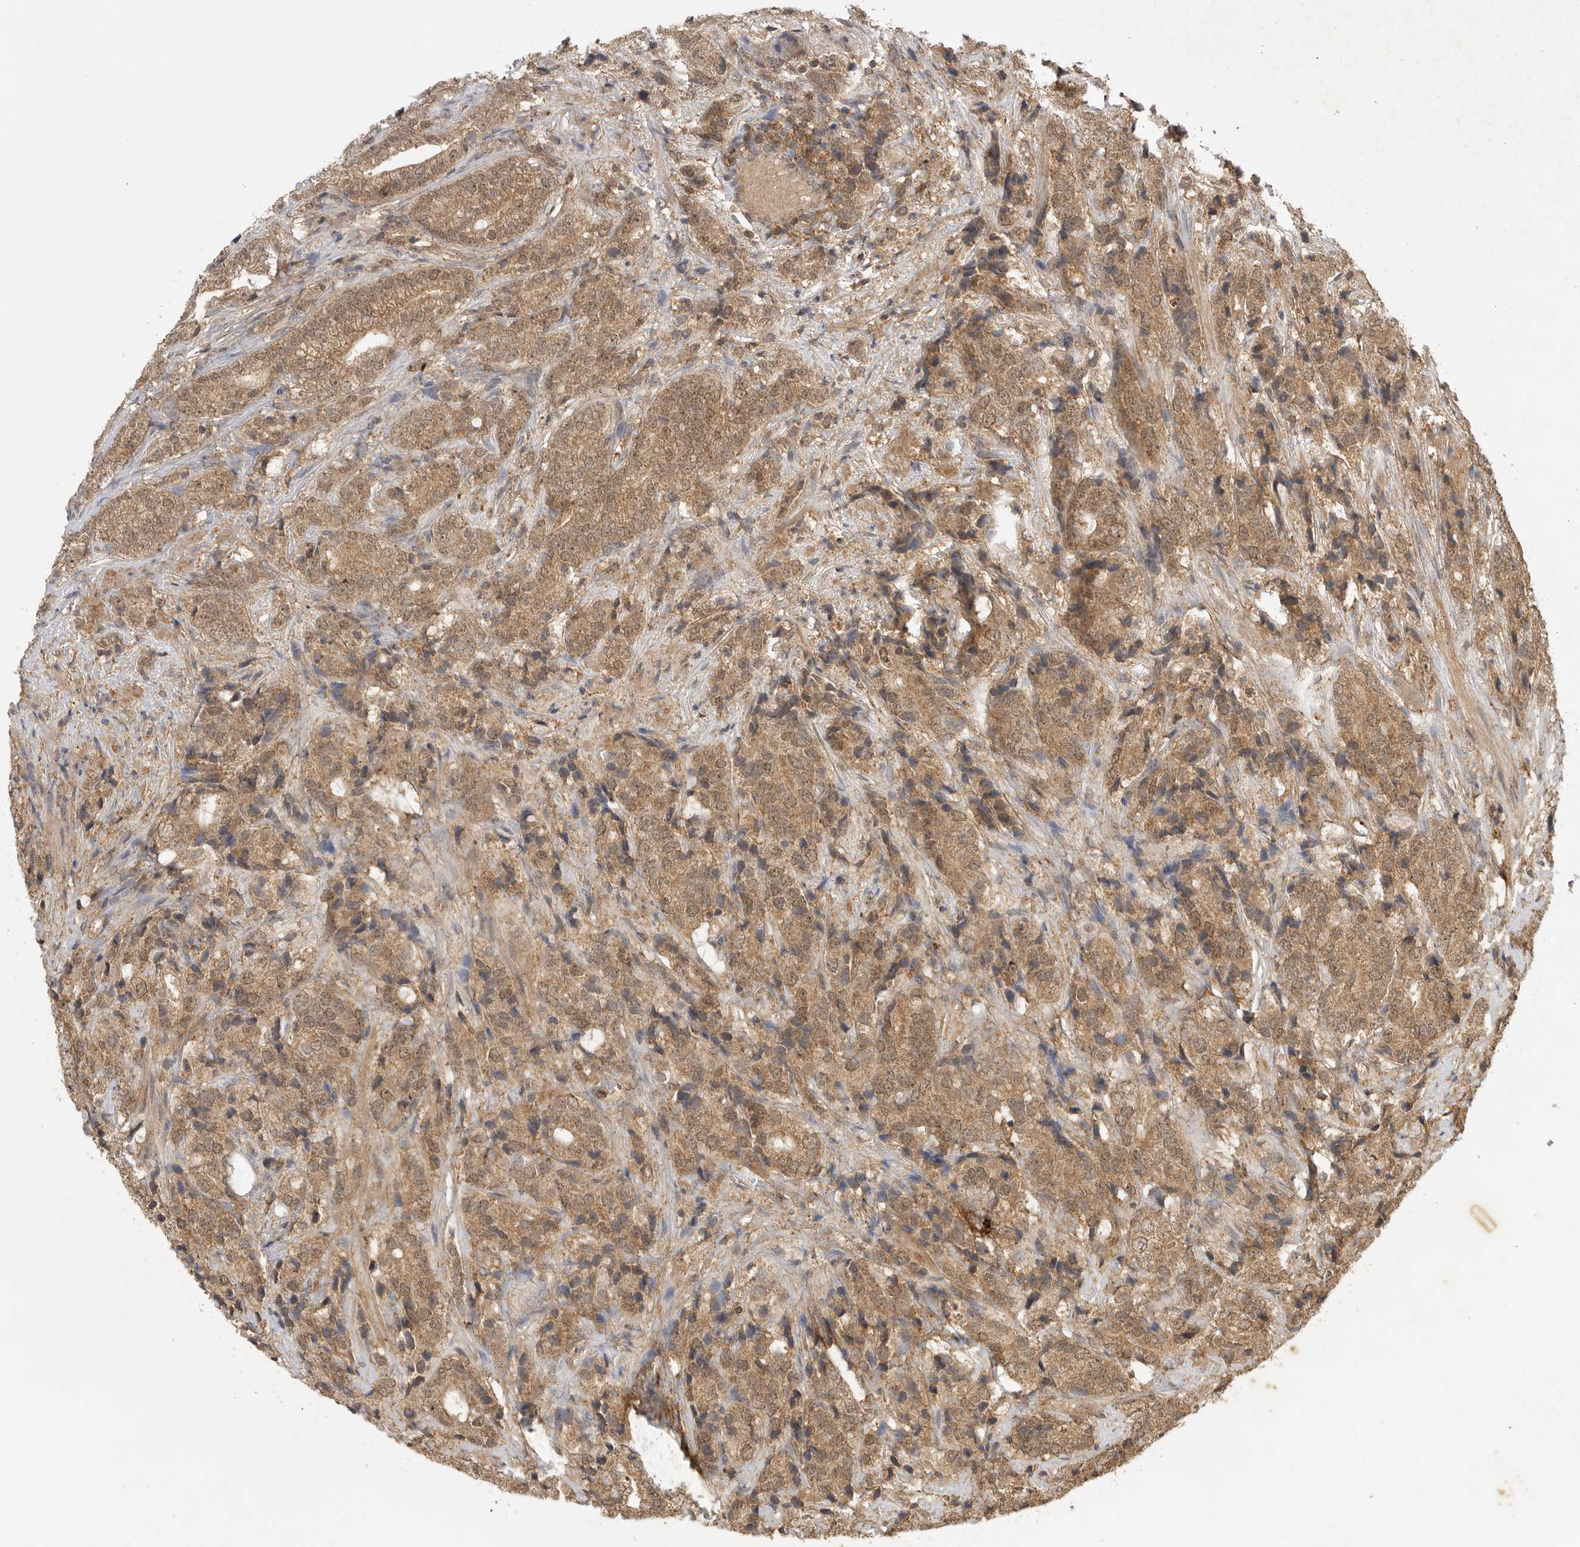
{"staining": {"intensity": "moderate", "quantity": ">75%", "location": "cytoplasmic/membranous,nuclear"}, "tissue": "prostate cancer", "cell_type": "Tumor cells", "image_type": "cancer", "snomed": [{"axis": "morphology", "description": "Adenocarcinoma, High grade"}, {"axis": "topography", "description": "Prostate"}], "caption": "There is medium levels of moderate cytoplasmic/membranous and nuclear staining in tumor cells of prostate cancer (adenocarcinoma (high-grade)), as demonstrated by immunohistochemical staining (brown color).", "gene": "ICOSLG", "patient": {"sex": "male", "age": 57}}